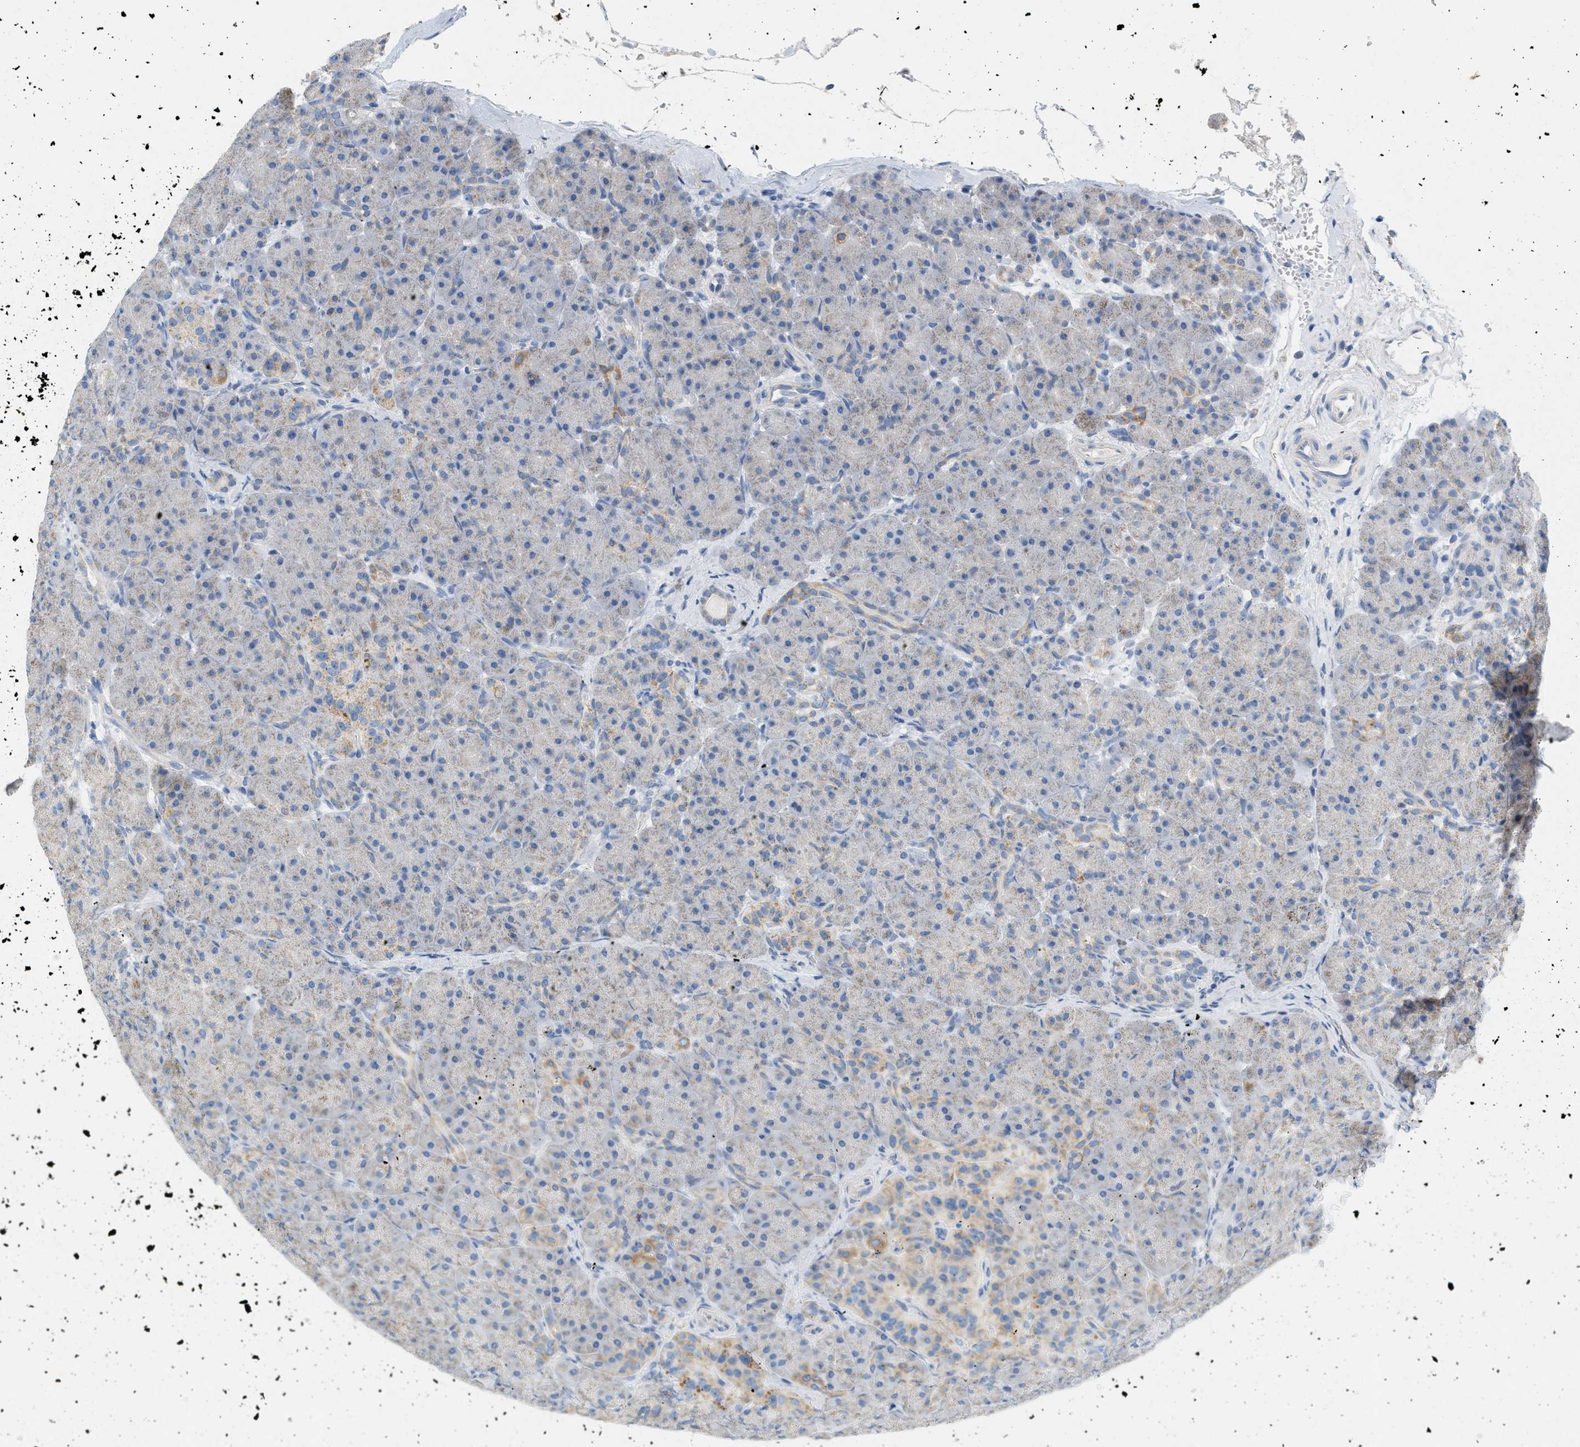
{"staining": {"intensity": "weak", "quantity": "<25%", "location": "cytoplasmic/membranous"}, "tissue": "pancreas", "cell_type": "Exocrine glandular cells", "image_type": "normal", "snomed": [{"axis": "morphology", "description": "Normal tissue, NOS"}, {"axis": "topography", "description": "Pancreas"}], "caption": "High power microscopy photomicrograph of an IHC micrograph of normal pancreas, revealing no significant staining in exocrine glandular cells.", "gene": "NDUFS8", "patient": {"sex": "male", "age": 66}}